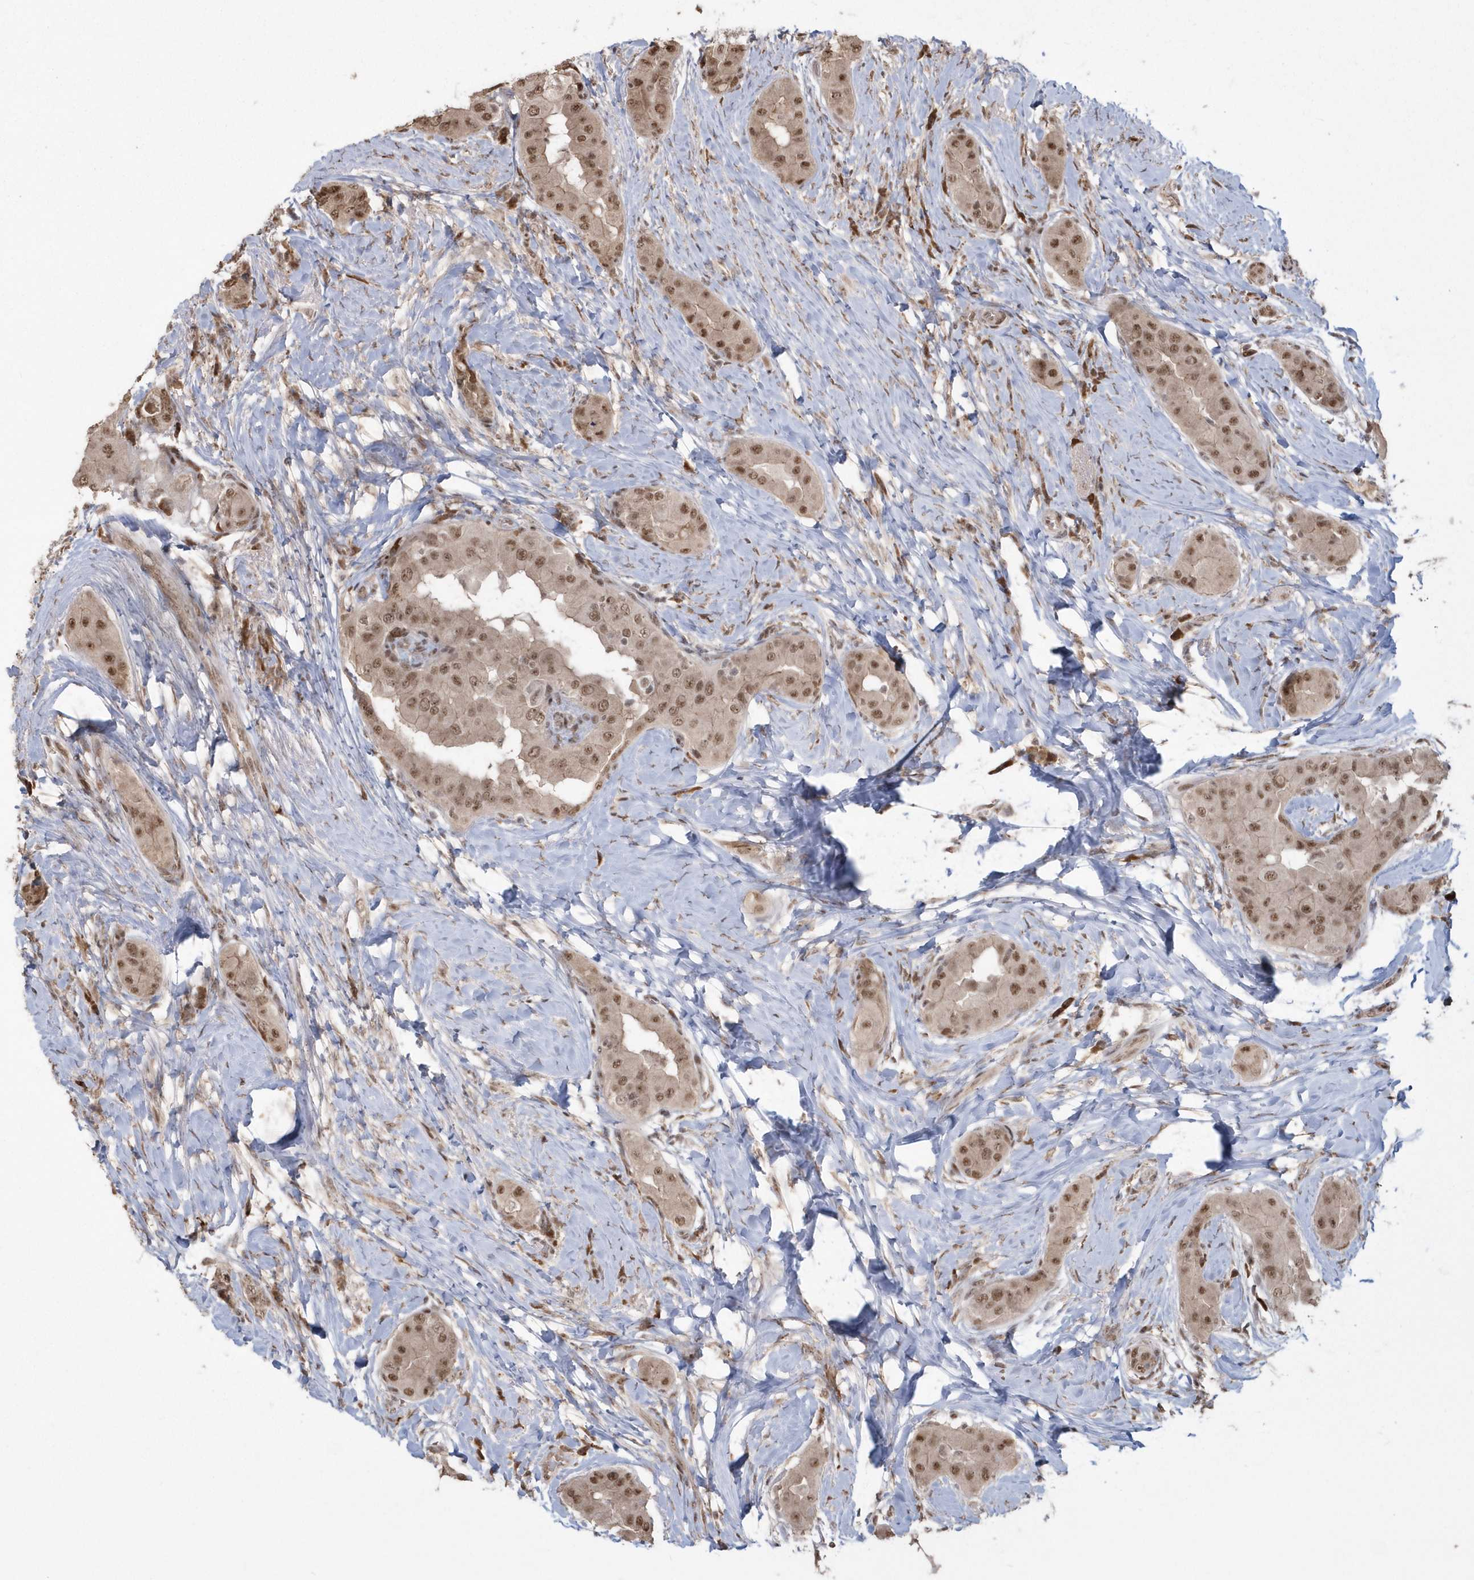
{"staining": {"intensity": "moderate", "quantity": ">75%", "location": "nuclear"}, "tissue": "thyroid cancer", "cell_type": "Tumor cells", "image_type": "cancer", "snomed": [{"axis": "morphology", "description": "Papillary adenocarcinoma, NOS"}, {"axis": "topography", "description": "Thyroid gland"}], "caption": "Papillary adenocarcinoma (thyroid) was stained to show a protein in brown. There is medium levels of moderate nuclear expression in about >75% of tumor cells. The staining was performed using DAB (3,3'-diaminobenzidine), with brown indicating positive protein expression. Nuclei are stained blue with hematoxylin.", "gene": "EPB41L4A", "patient": {"sex": "male", "age": 33}}